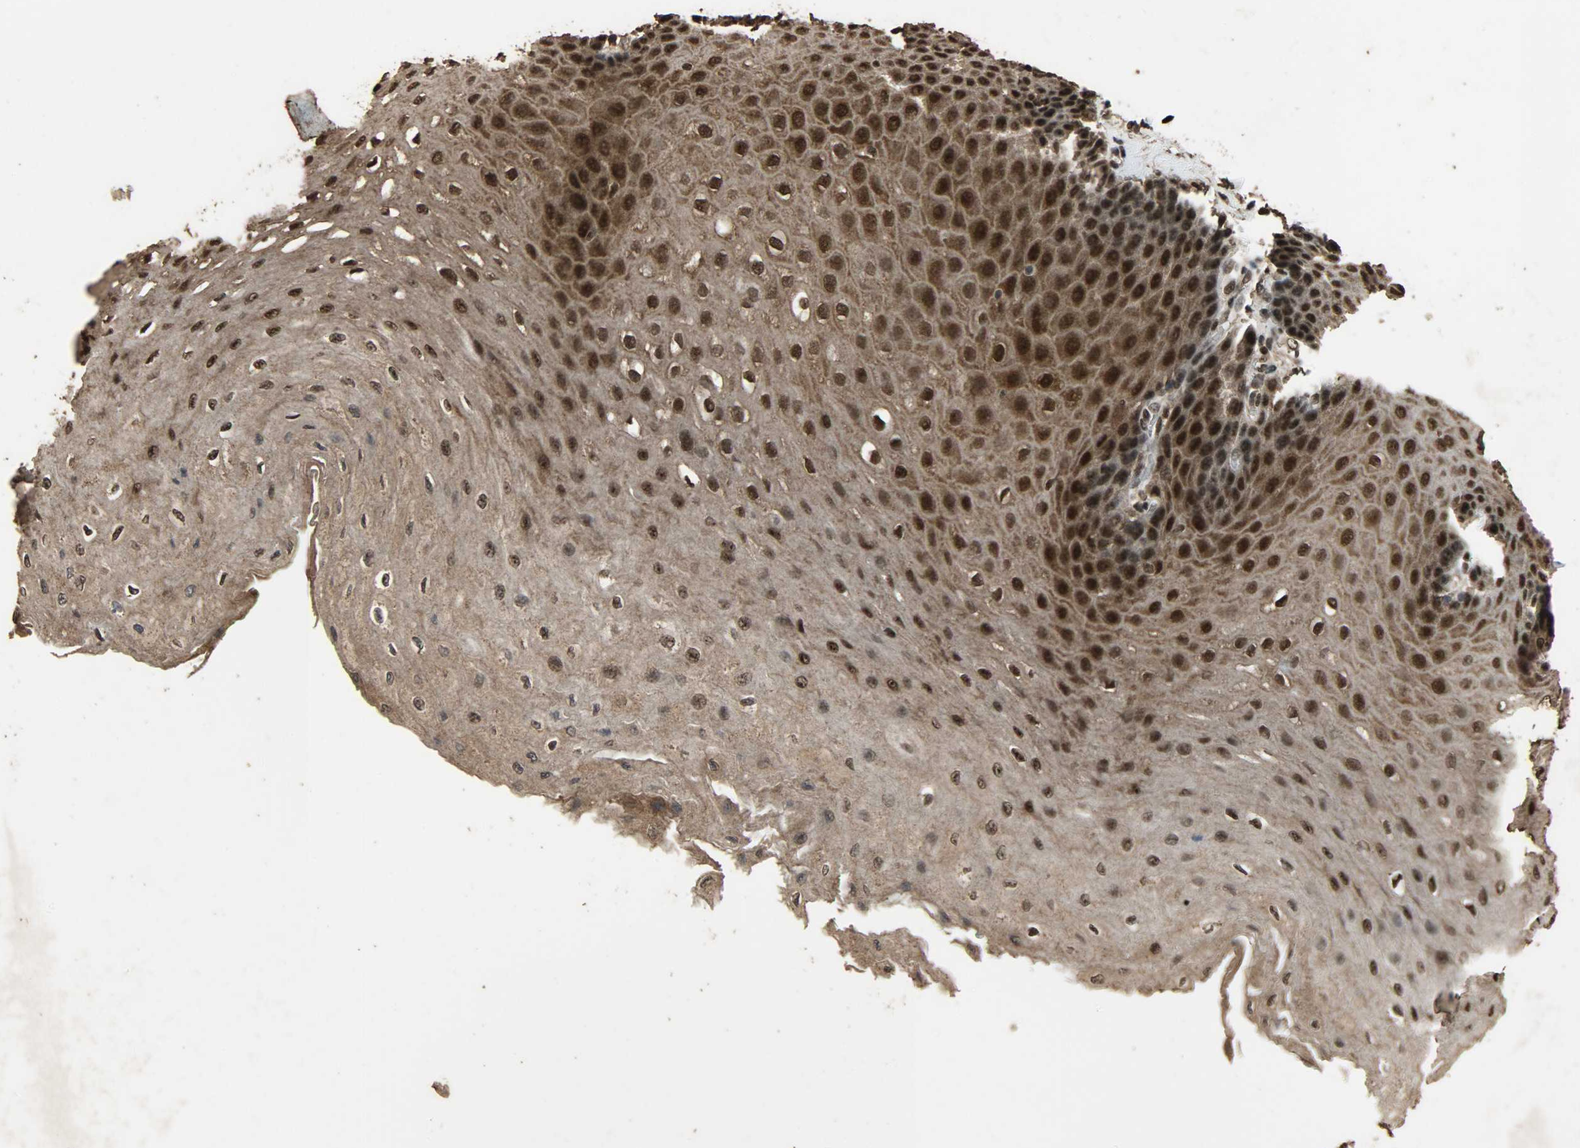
{"staining": {"intensity": "strong", "quantity": ">75%", "location": "cytoplasmic/membranous,nuclear"}, "tissue": "esophagus", "cell_type": "Squamous epithelial cells", "image_type": "normal", "snomed": [{"axis": "morphology", "description": "Normal tissue, NOS"}, {"axis": "topography", "description": "Esophagus"}], "caption": "IHC staining of normal esophagus, which demonstrates high levels of strong cytoplasmic/membranous,nuclear positivity in approximately >75% of squamous epithelial cells indicating strong cytoplasmic/membranous,nuclear protein staining. The staining was performed using DAB (3,3'-diaminobenzidine) (brown) for protein detection and nuclei were counterstained in hematoxylin (blue).", "gene": "CCNT2", "patient": {"sex": "female", "age": 72}}